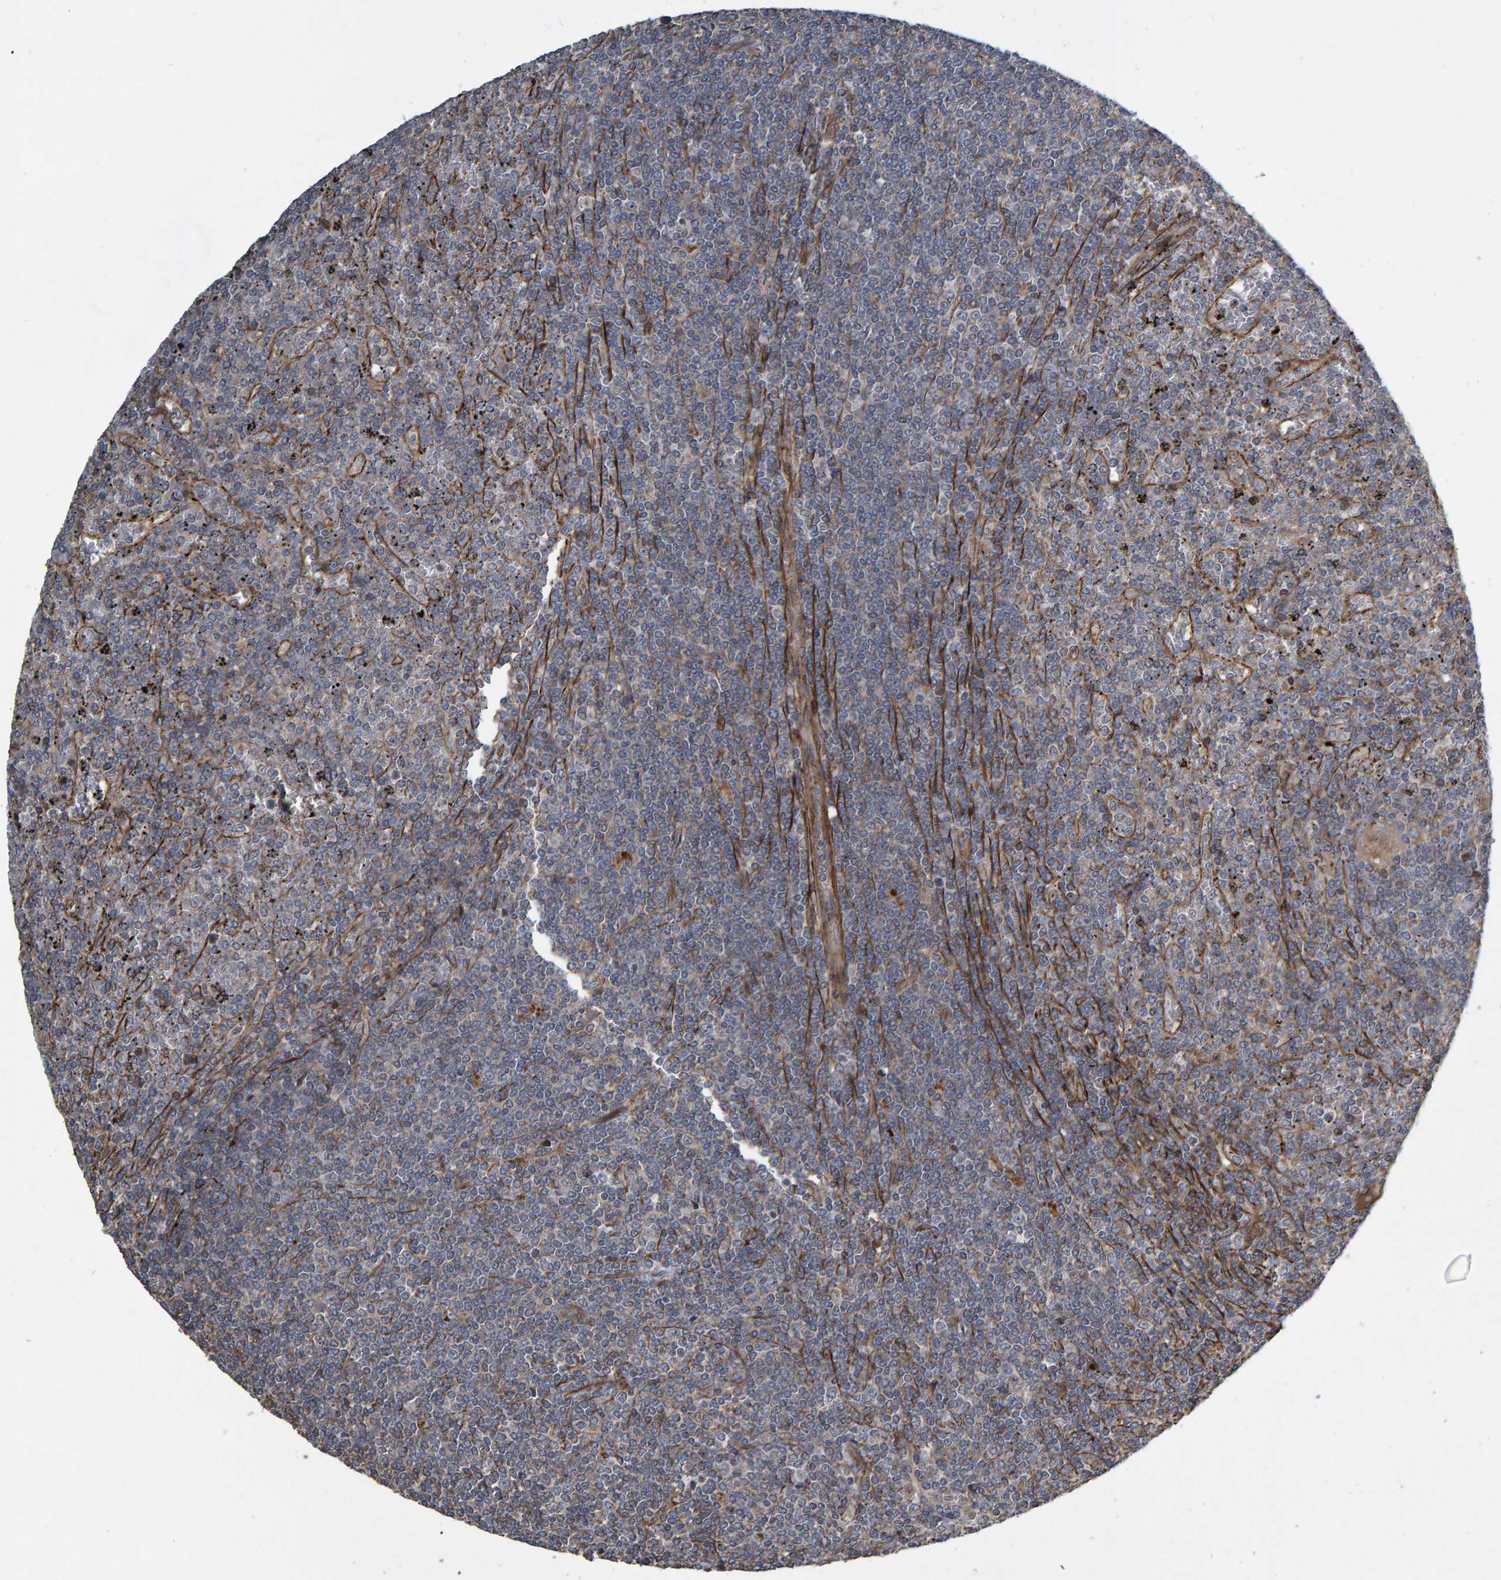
{"staining": {"intensity": "weak", "quantity": "<25%", "location": "cytoplasmic/membranous"}, "tissue": "lymphoma", "cell_type": "Tumor cells", "image_type": "cancer", "snomed": [{"axis": "morphology", "description": "Malignant lymphoma, non-Hodgkin's type, Low grade"}, {"axis": "topography", "description": "Spleen"}], "caption": "Tumor cells are negative for protein expression in human lymphoma.", "gene": "SLIT2", "patient": {"sex": "female", "age": 19}}